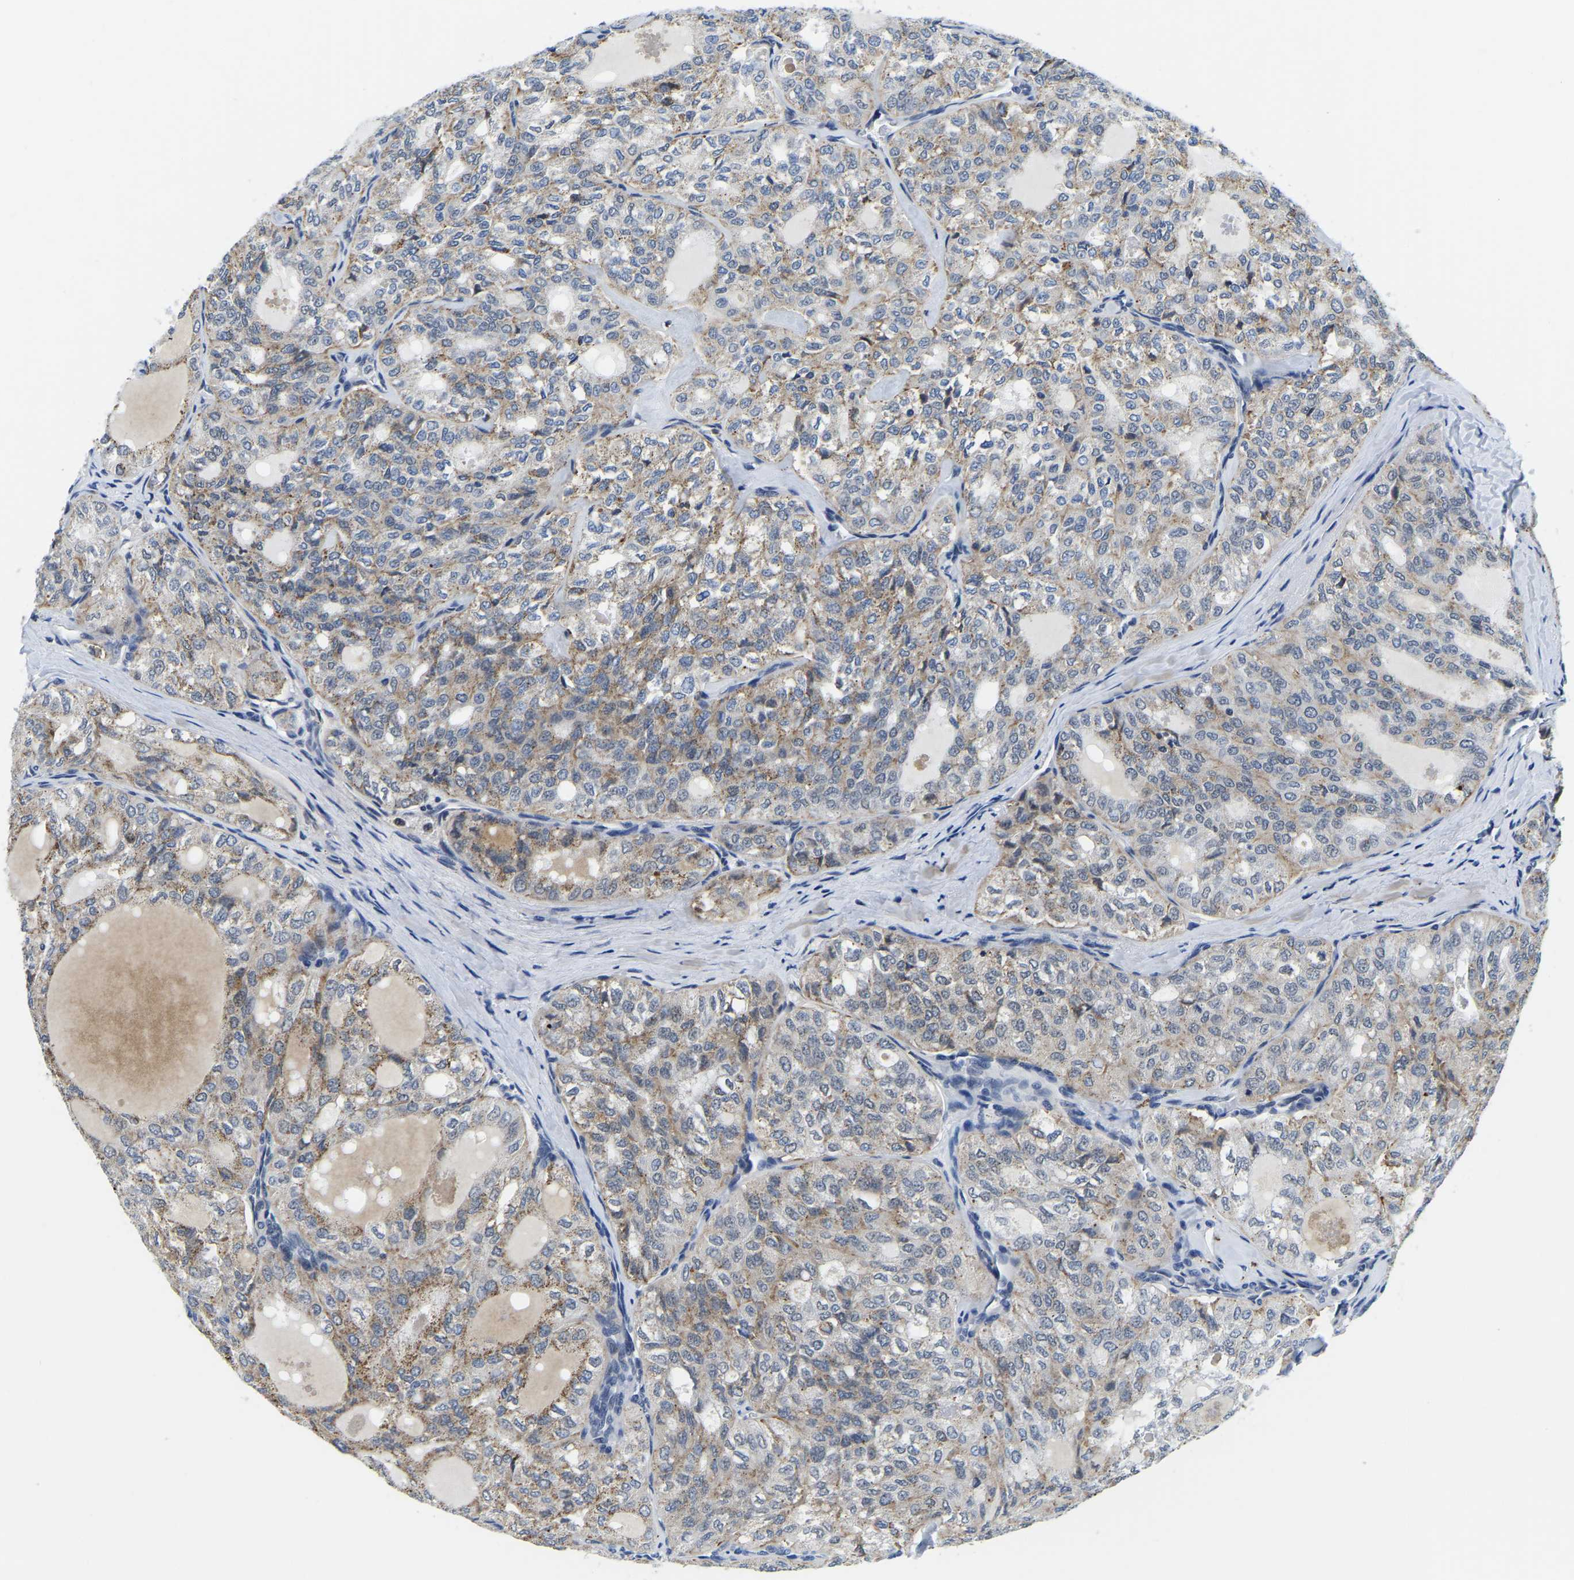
{"staining": {"intensity": "weak", "quantity": "25%-75%", "location": "cytoplasmic/membranous"}, "tissue": "thyroid cancer", "cell_type": "Tumor cells", "image_type": "cancer", "snomed": [{"axis": "morphology", "description": "Follicular adenoma carcinoma, NOS"}, {"axis": "topography", "description": "Thyroid gland"}], "caption": "Approximately 25%-75% of tumor cells in human thyroid cancer (follicular adenoma carcinoma) reveal weak cytoplasmic/membranous protein positivity as visualized by brown immunohistochemical staining.", "gene": "POLDIP3", "patient": {"sex": "male", "age": 75}}